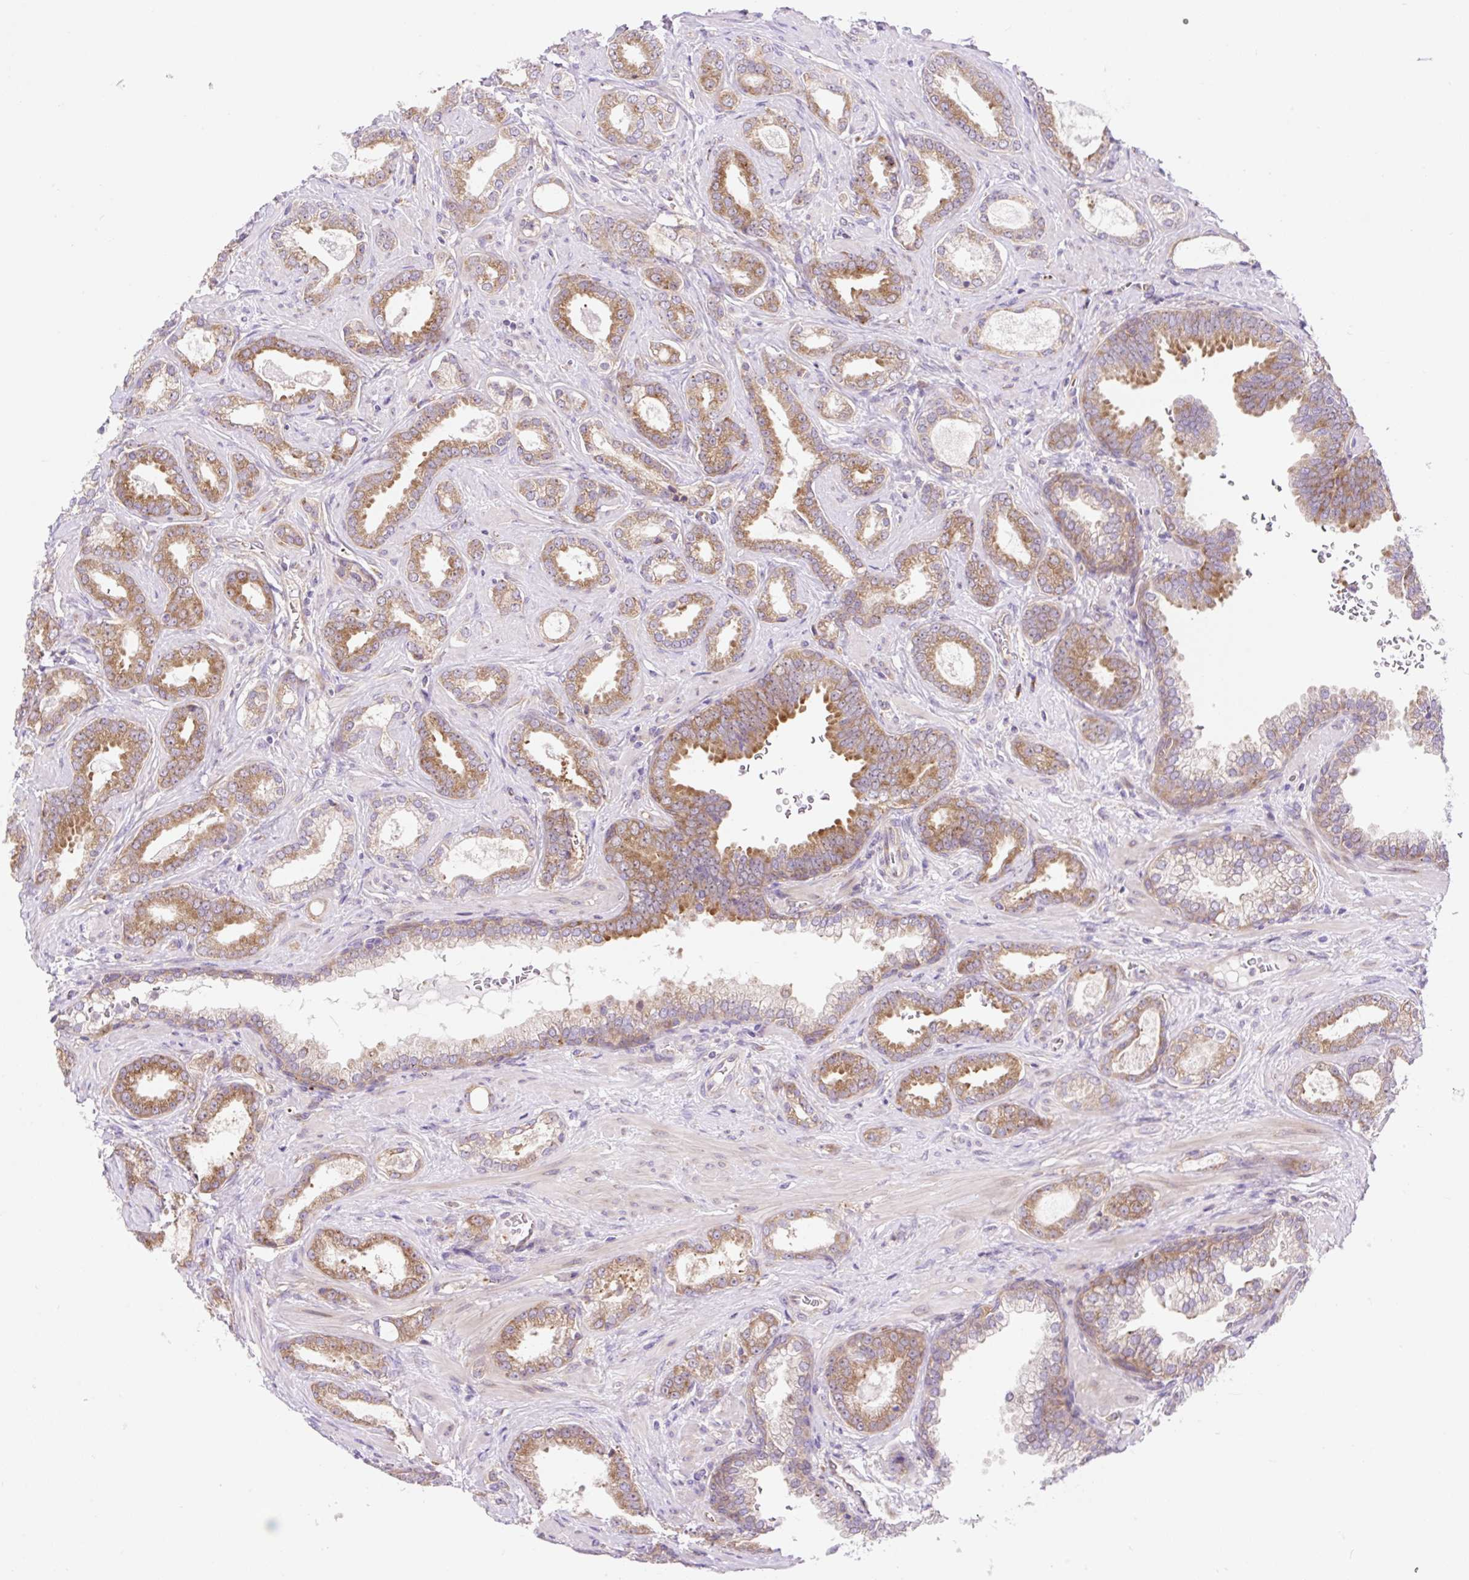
{"staining": {"intensity": "moderate", "quantity": ">75%", "location": "cytoplasmic/membranous"}, "tissue": "prostate cancer", "cell_type": "Tumor cells", "image_type": "cancer", "snomed": [{"axis": "morphology", "description": "Adenocarcinoma, High grade"}, {"axis": "topography", "description": "Prostate"}], "caption": "Tumor cells reveal medium levels of moderate cytoplasmic/membranous expression in about >75% of cells in human prostate cancer.", "gene": "GPR45", "patient": {"sex": "male", "age": 58}}